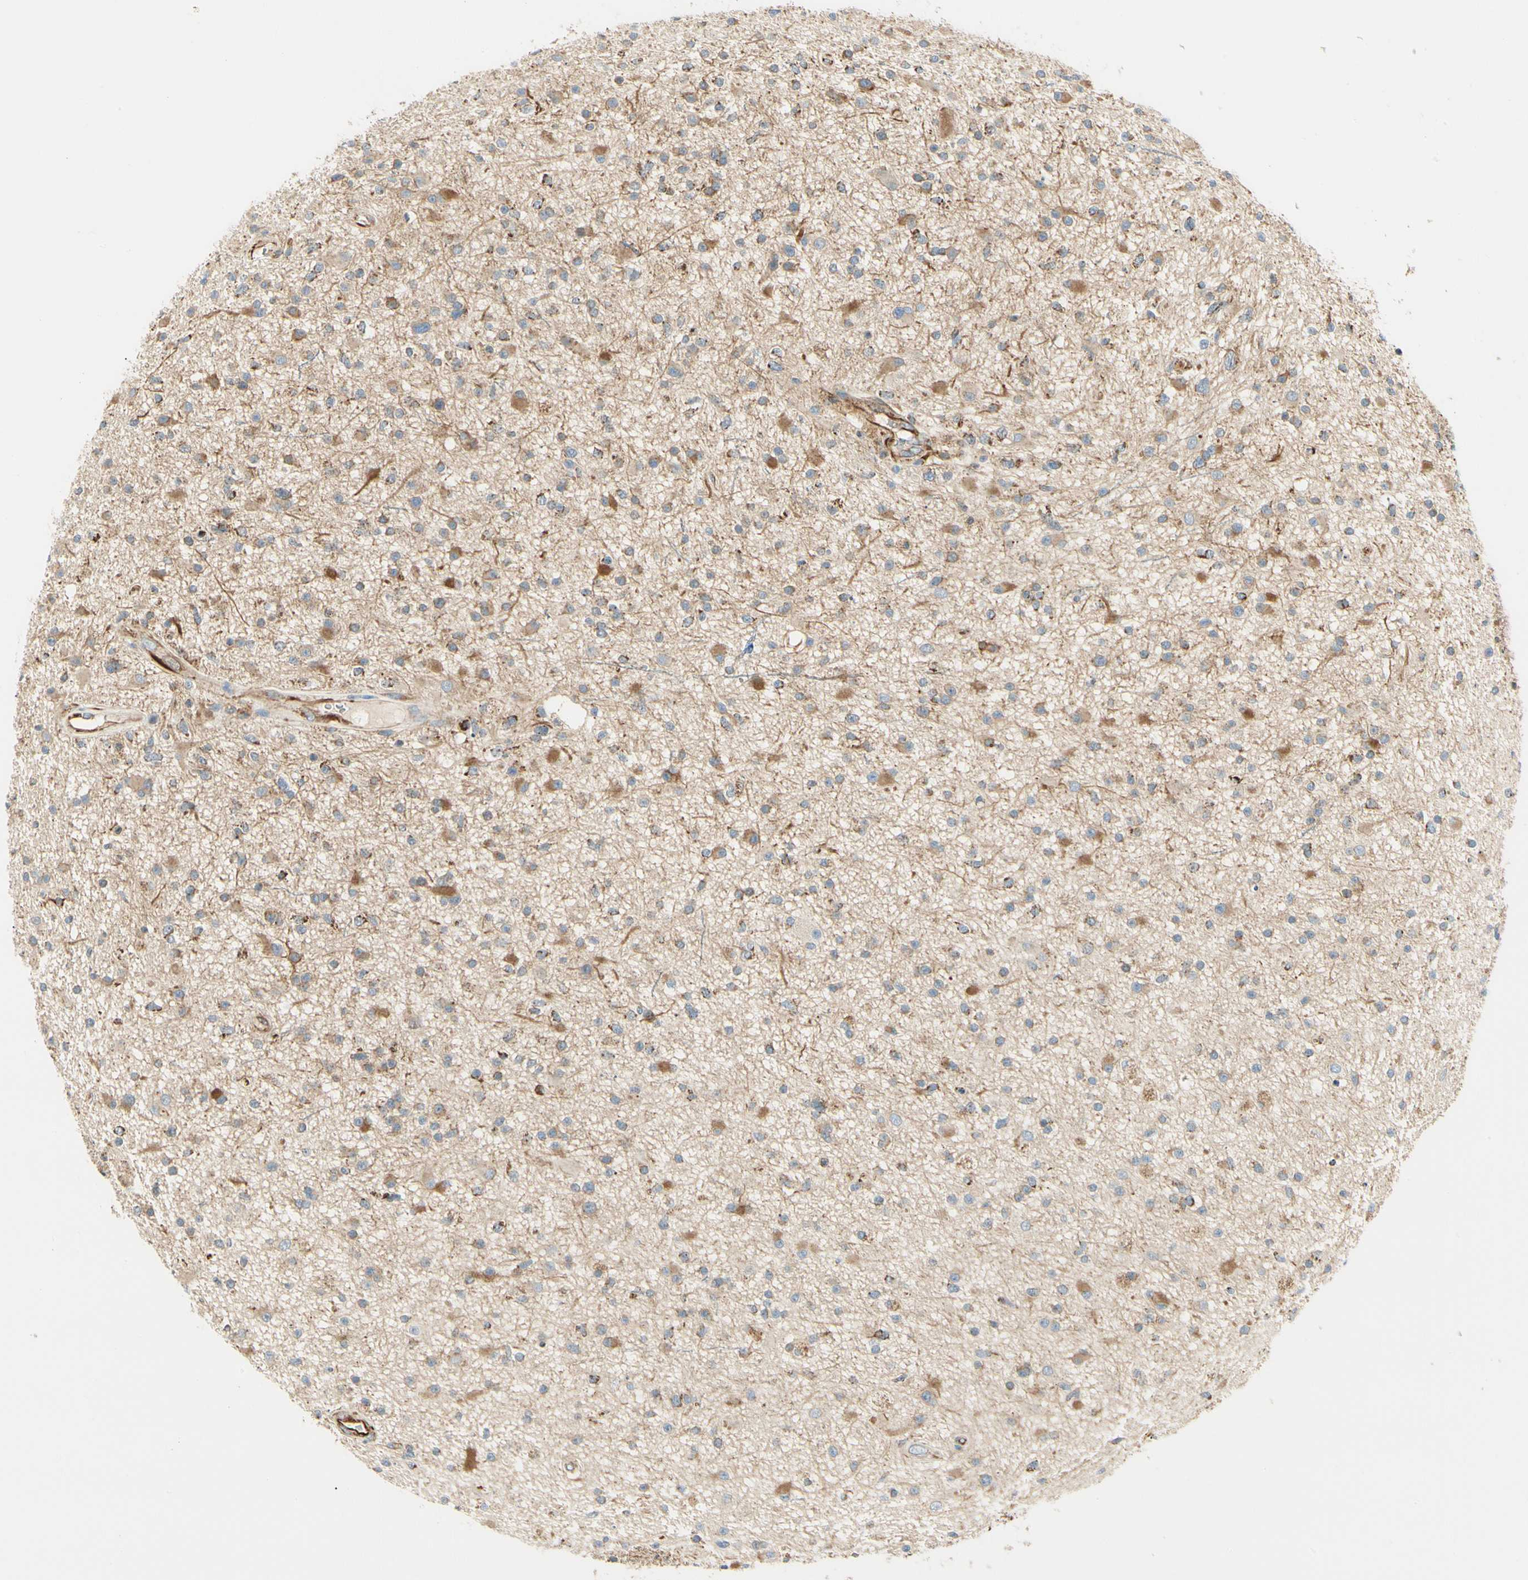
{"staining": {"intensity": "moderate", "quantity": "25%-75%", "location": "cytoplasmic/membranous"}, "tissue": "glioma", "cell_type": "Tumor cells", "image_type": "cancer", "snomed": [{"axis": "morphology", "description": "Glioma, malignant, High grade"}, {"axis": "topography", "description": "Brain"}], "caption": "Immunohistochemistry (IHC) of human malignant high-grade glioma demonstrates medium levels of moderate cytoplasmic/membranous expression in approximately 25%-75% of tumor cells.", "gene": "TBC1D10A", "patient": {"sex": "male", "age": 33}}